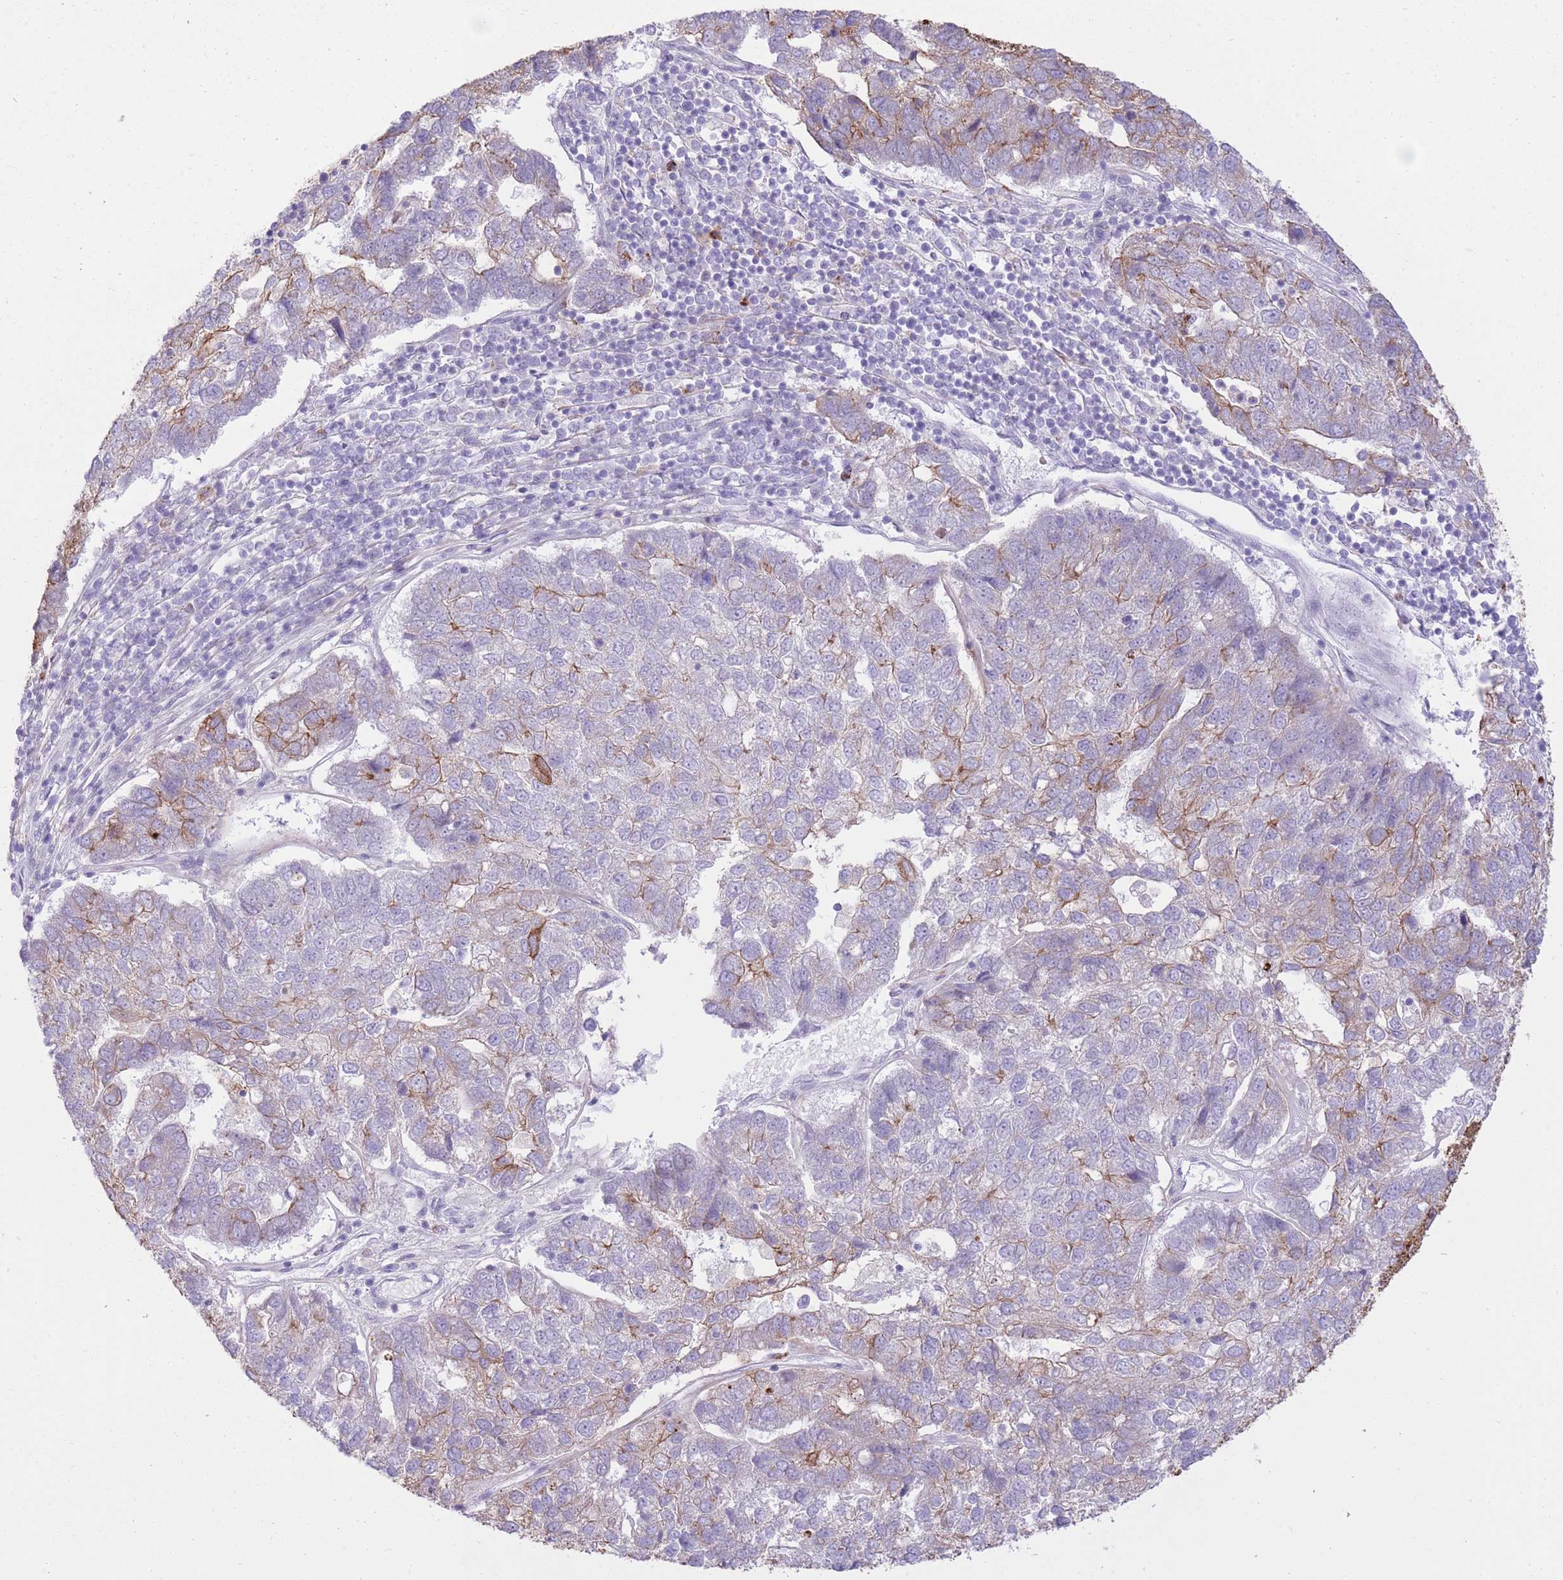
{"staining": {"intensity": "moderate", "quantity": "<25%", "location": "cytoplasmic/membranous"}, "tissue": "pancreatic cancer", "cell_type": "Tumor cells", "image_type": "cancer", "snomed": [{"axis": "morphology", "description": "Adenocarcinoma, NOS"}, {"axis": "topography", "description": "Pancreas"}], "caption": "IHC of pancreatic cancer (adenocarcinoma) displays low levels of moderate cytoplasmic/membranous expression in approximately <25% of tumor cells. The protein is stained brown, and the nuclei are stained in blue (DAB IHC with brightfield microscopy, high magnification).", "gene": "MEIS3", "patient": {"sex": "female", "age": 61}}